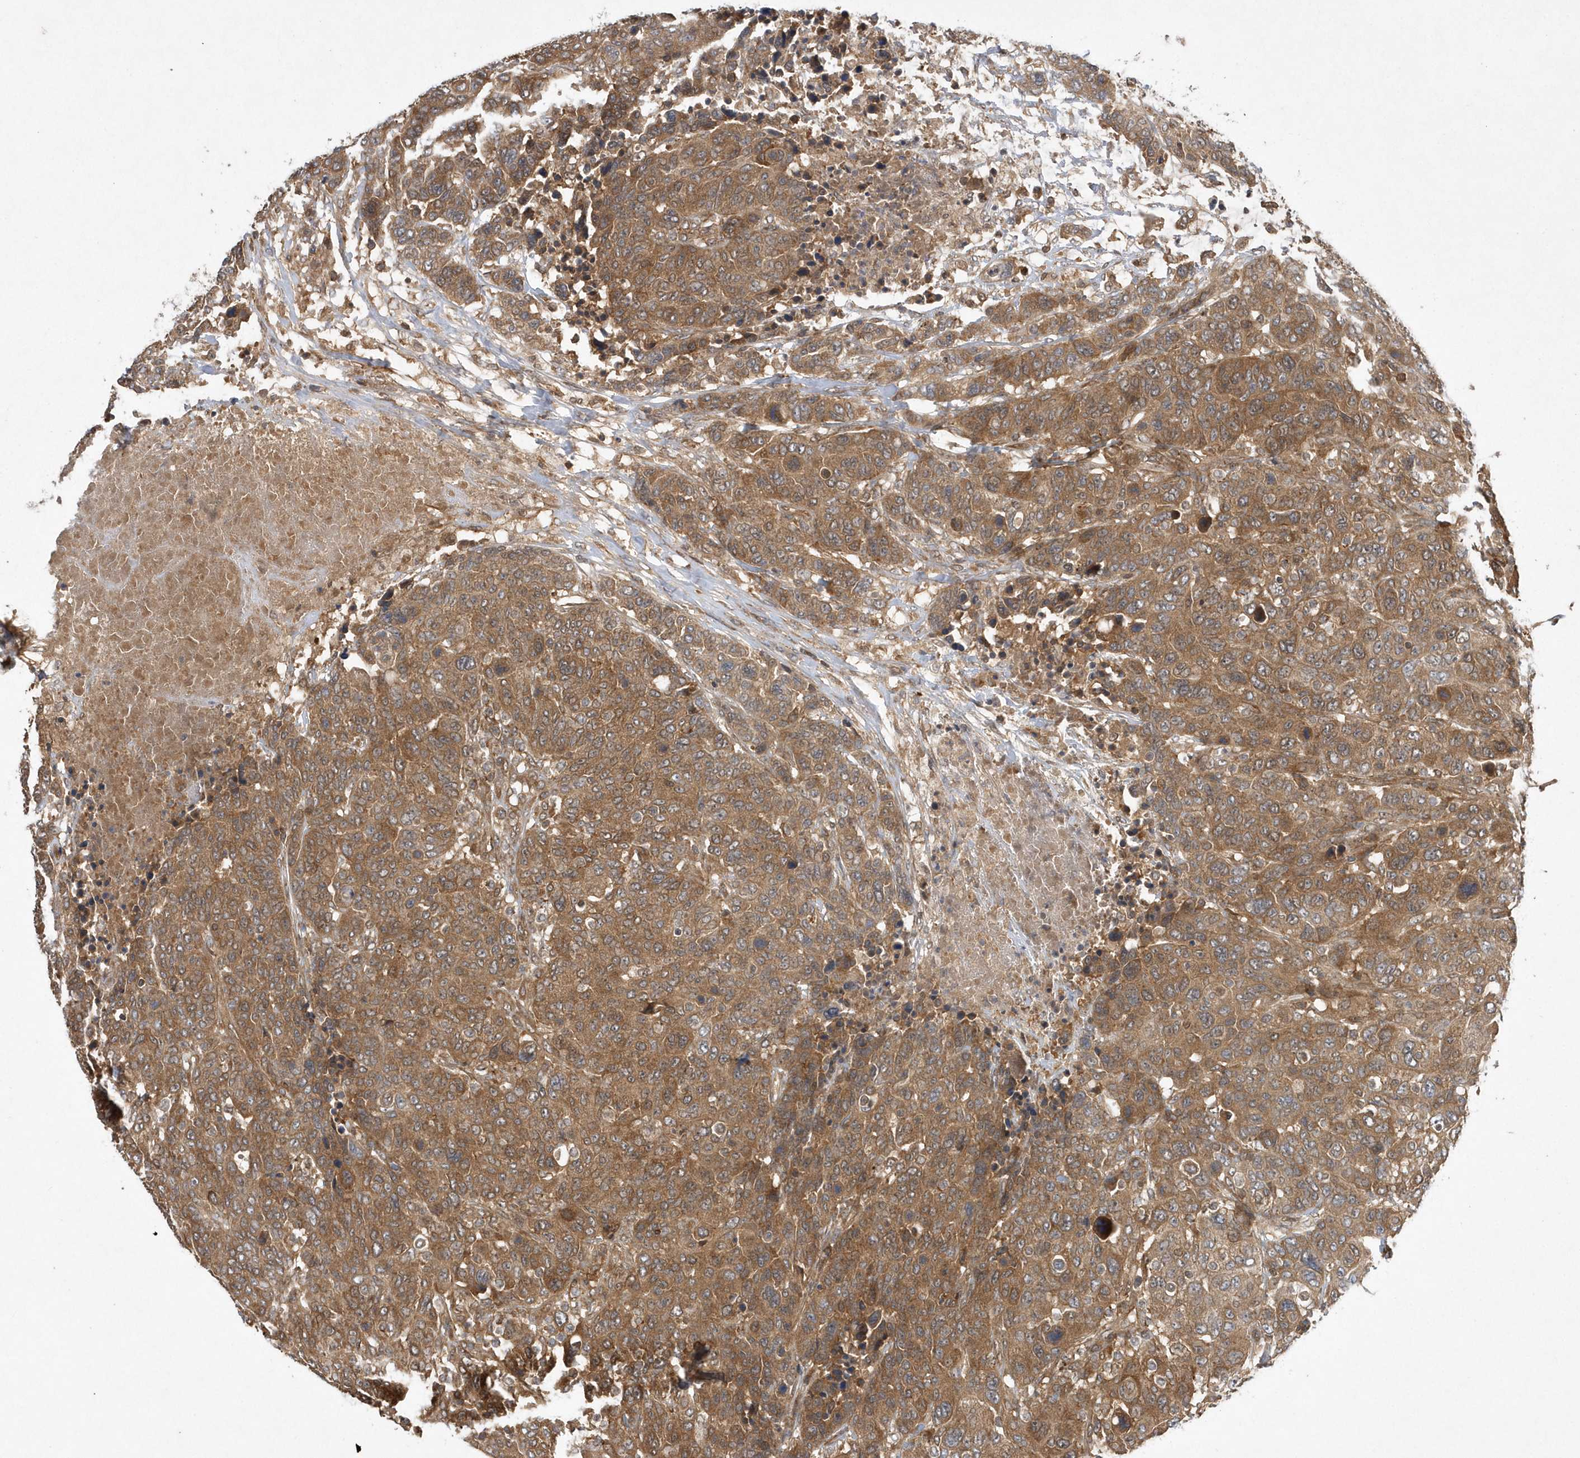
{"staining": {"intensity": "moderate", "quantity": ">75%", "location": "cytoplasmic/membranous"}, "tissue": "breast cancer", "cell_type": "Tumor cells", "image_type": "cancer", "snomed": [{"axis": "morphology", "description": "Duct carcinoma"}, {"axis": "topography", "description": "Breast"}], "caption": "Immunohistochemistry (IHC) (DAB) staining of intraductal carcinoma (breast) displays moderate cytoplasmic/membranous protein staining in approximately >75% of tumor cells.", "gene": "GFM2", "patient": {"sex": "female", "age": 37}}